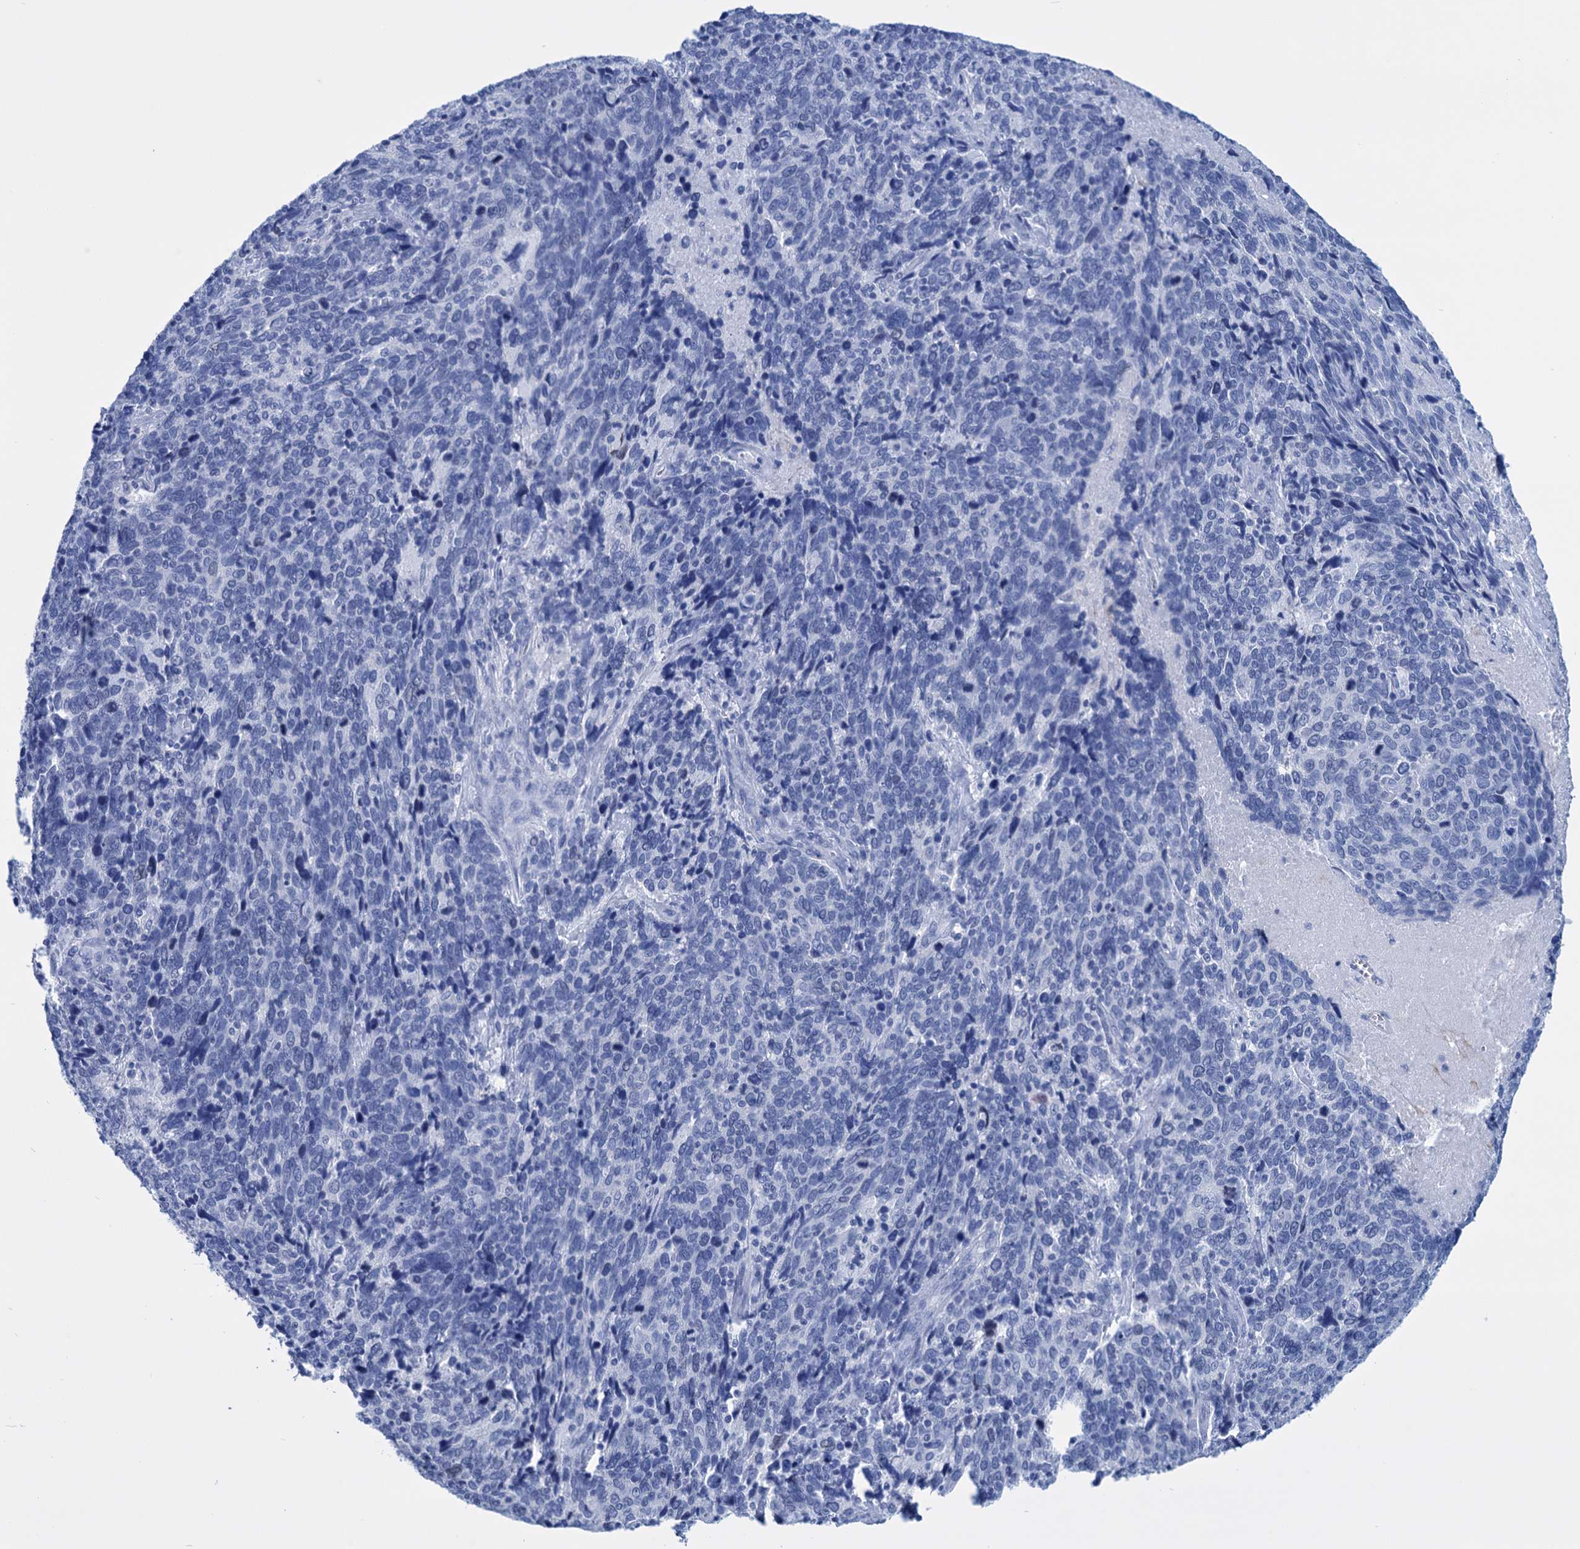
{"staining": {"intensity": "negative", "quantity": "none", "location": "none"}, "tissue": "cervical cancer", "cell_type": "Tumor cells", "image_type": "cancer", "snomed": [{"axis": "morphology", "description": "Squamous cell carcinoma, NOS"}, {"axis": "topography", "description": "Cervix"}], "caption": "High power microscopy image of an immunohistochemistry histopathology image of cervical cancer, revealing no significant expression in tumor cells.", "gene": "FBXW12", "patient": {"sex": "female", "age": 41}}